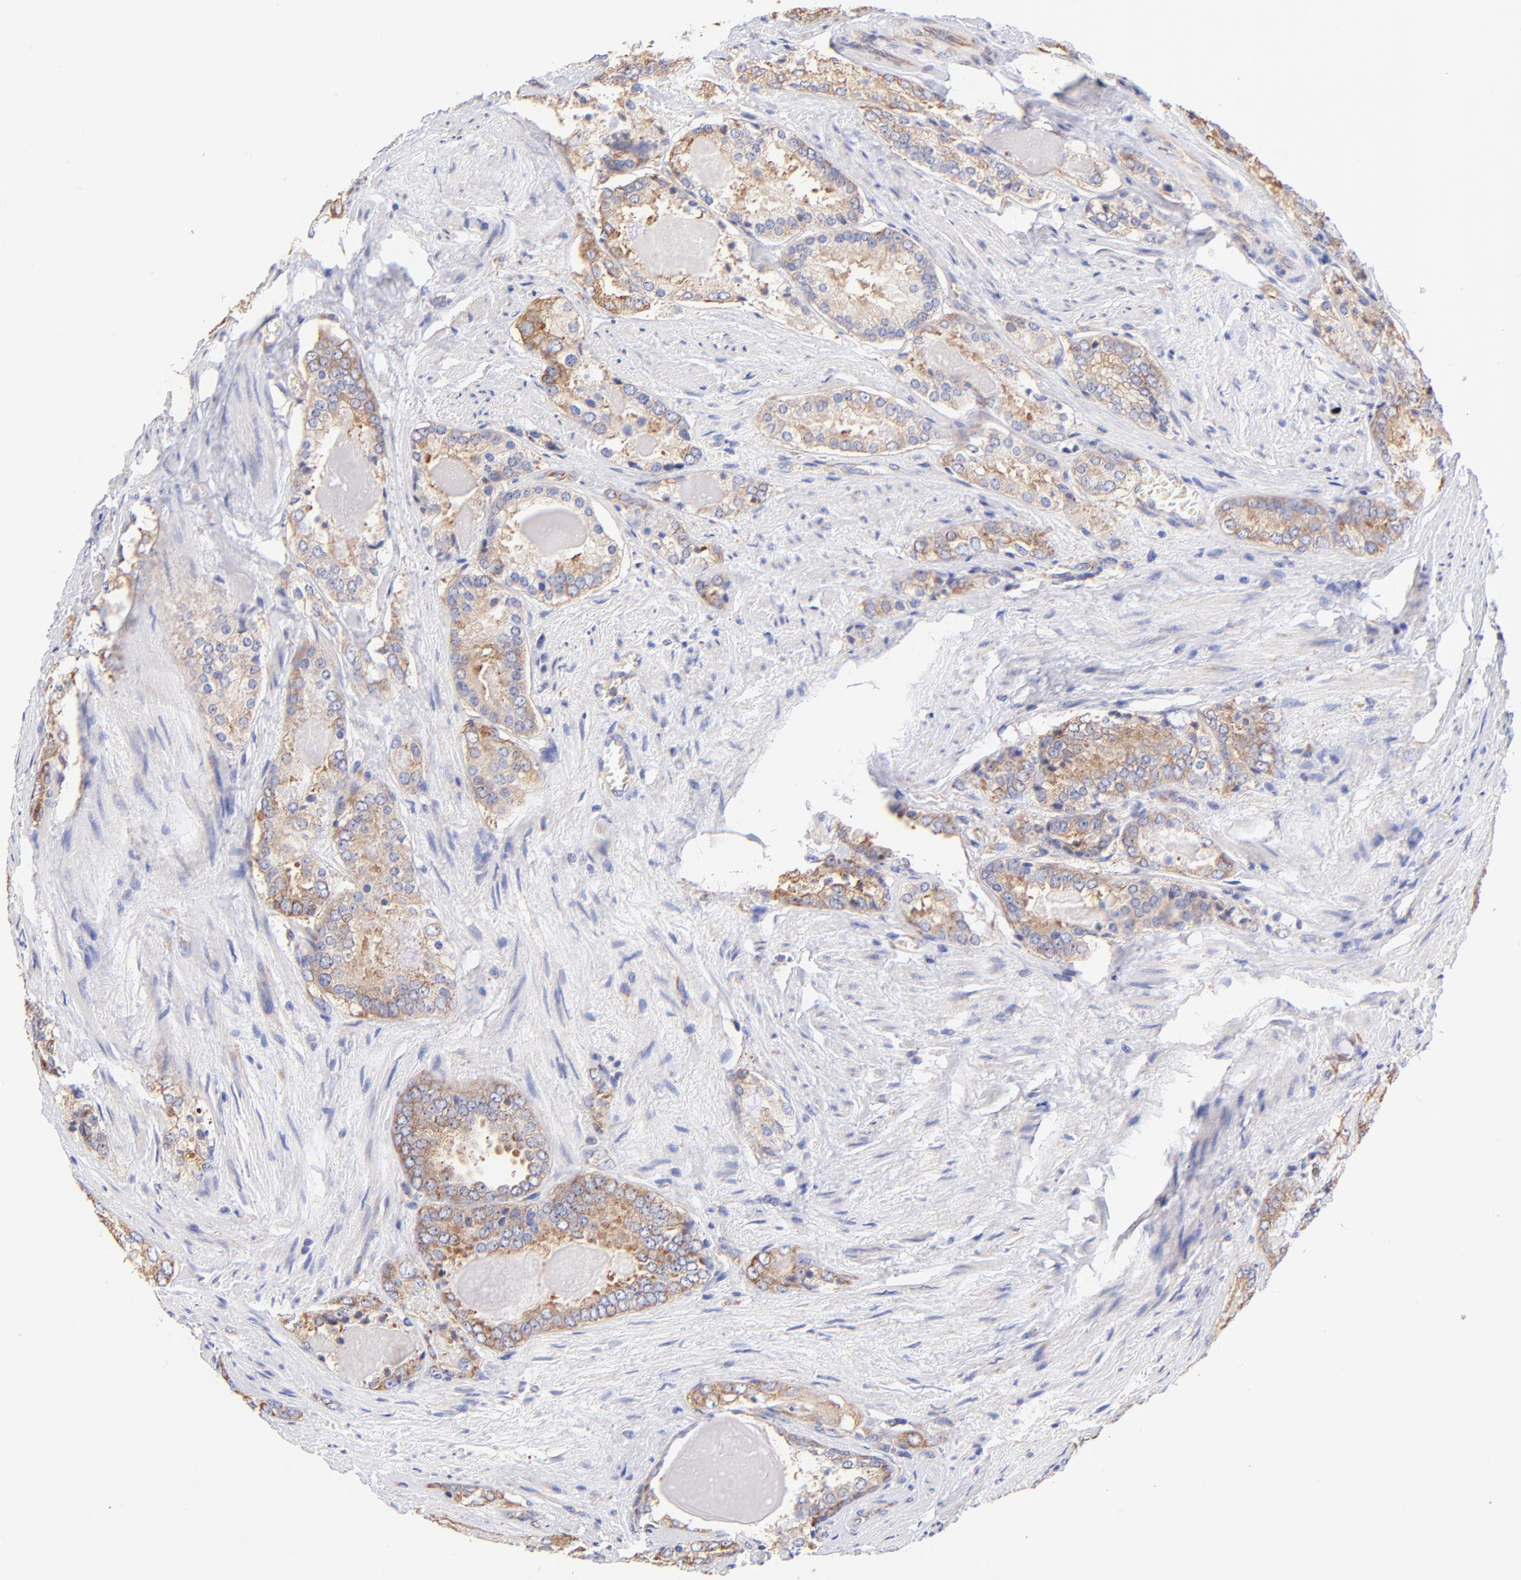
{"staining": {"intensity": "moderate", "quantity": ">75%", "location": "cytoplasmic/membranous"}, "tissue": "prostate cancer", "cell_type": "Tumor cells", "image_type": "cancer", "snomed": [{"axis": "morphology", "description": "Adenocarcinoma, Medium grade"}, {"axis": "topography", "description": "Prostate"}], "caption": "High-power microscopy captured an IHC photomicrograph of prostate adenocarcinoma (medium-grade), revealing moderate cytoplasmic/membranous positivity in about >75% of tumor cells.", "gene": "RPL30", "patient": {"sex": "male", "age": 60}}